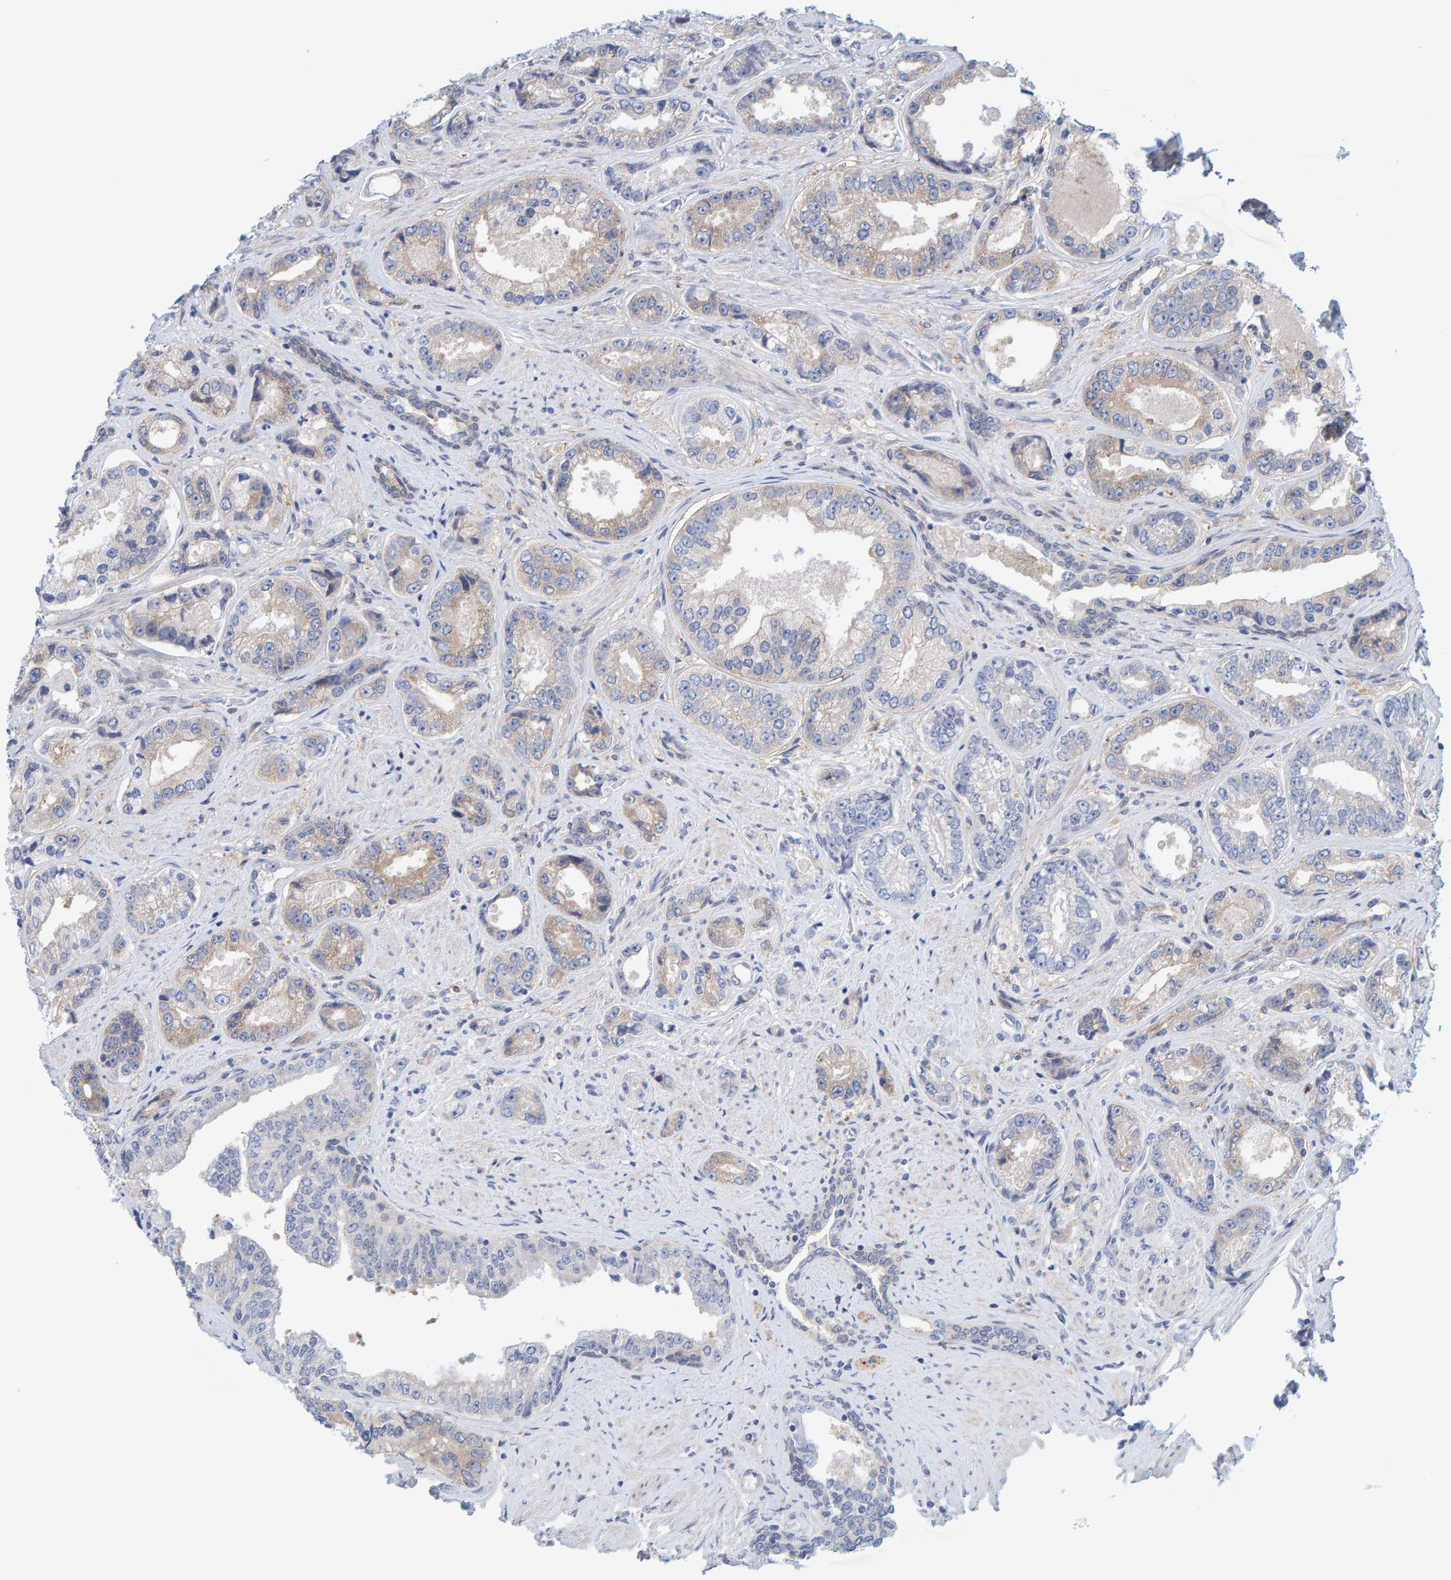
{"staining": {"intensity": "weak", "quantity": "<25%", "location": "cytoplasmic/membranous"}, "tissue": "prostate cancer", "cell_type": "Tumor cells", "image_type": "cancer", "snomed": [{"axis": "morphology", "description": "Adenocarcinoma, High grade"}, {"axis": "topography", "description": "Prostate"}], "caption": "Image shows no protein expression in tumor cells of prostate cancer tissue.", "gene": "KLHL11", "patient": {"sex": "male", "age": 61}}